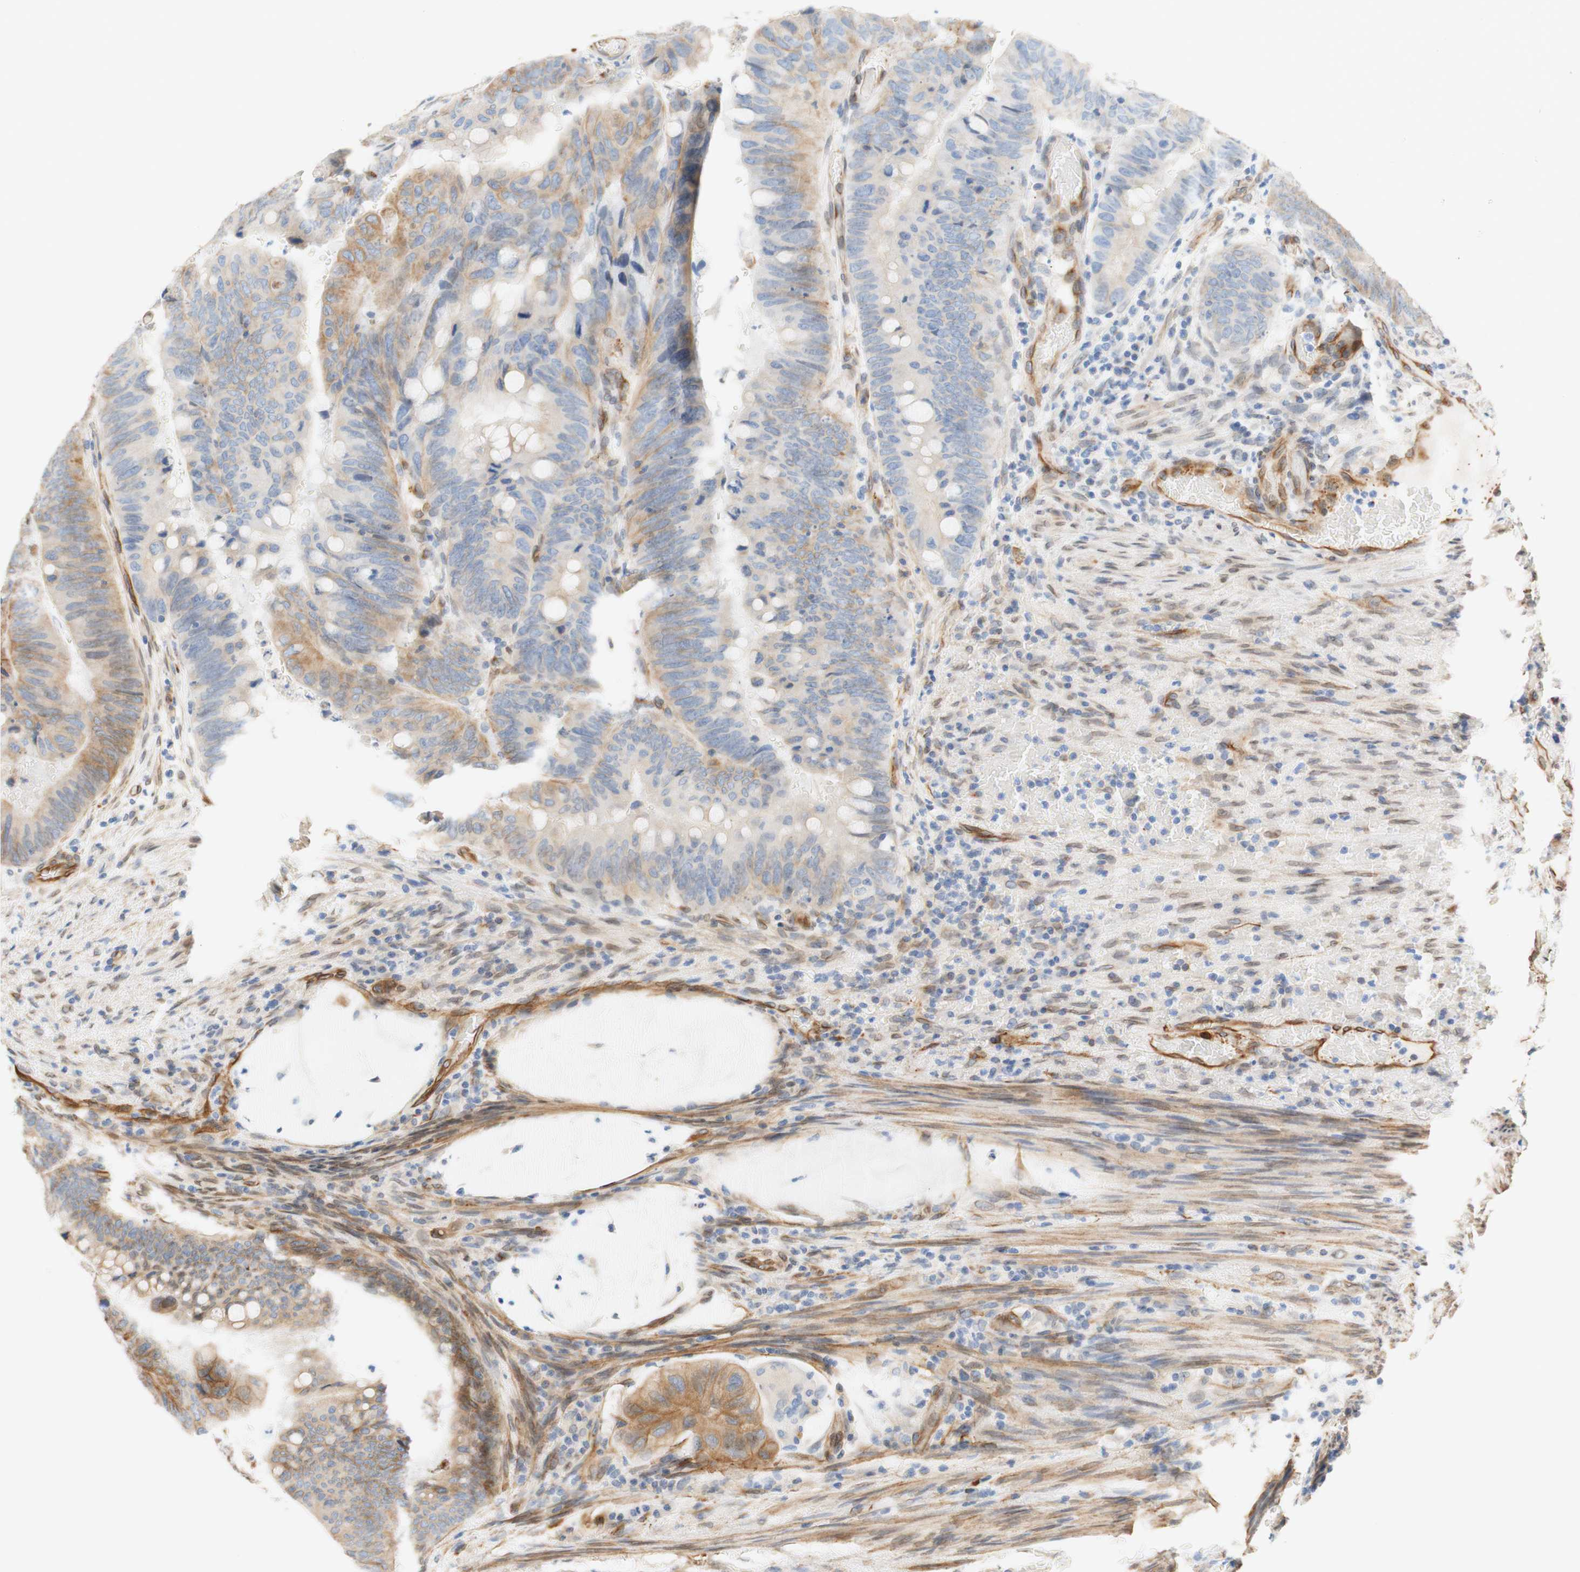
{"staining": {"intensity": "moderate", "quantity": "25%-75%", "location": "cytoplasmic/membranous"}, "tissue": "colorectal cancer", "cell_type": "Tumor cells", "image_type": "cancer", "snomed": [{"axis": "morphology", "description": "Normal tissue, NOS"}, {"axis": "morphology", "description": "Adenocarcinoma, NOS"}, {"axis": "topography", "description": "Rectum"}, {"axis": "topography", "description": "Peripheral nerve tissue"}], "caption": "A micrograph of colorectal adenocarcinoma stained for a protein exhibits moderate cytoplasmic/membranous brown staining in tumor cells.", "gene": "ENDOD1", "patient": {"sex": "male", "age": 92}}